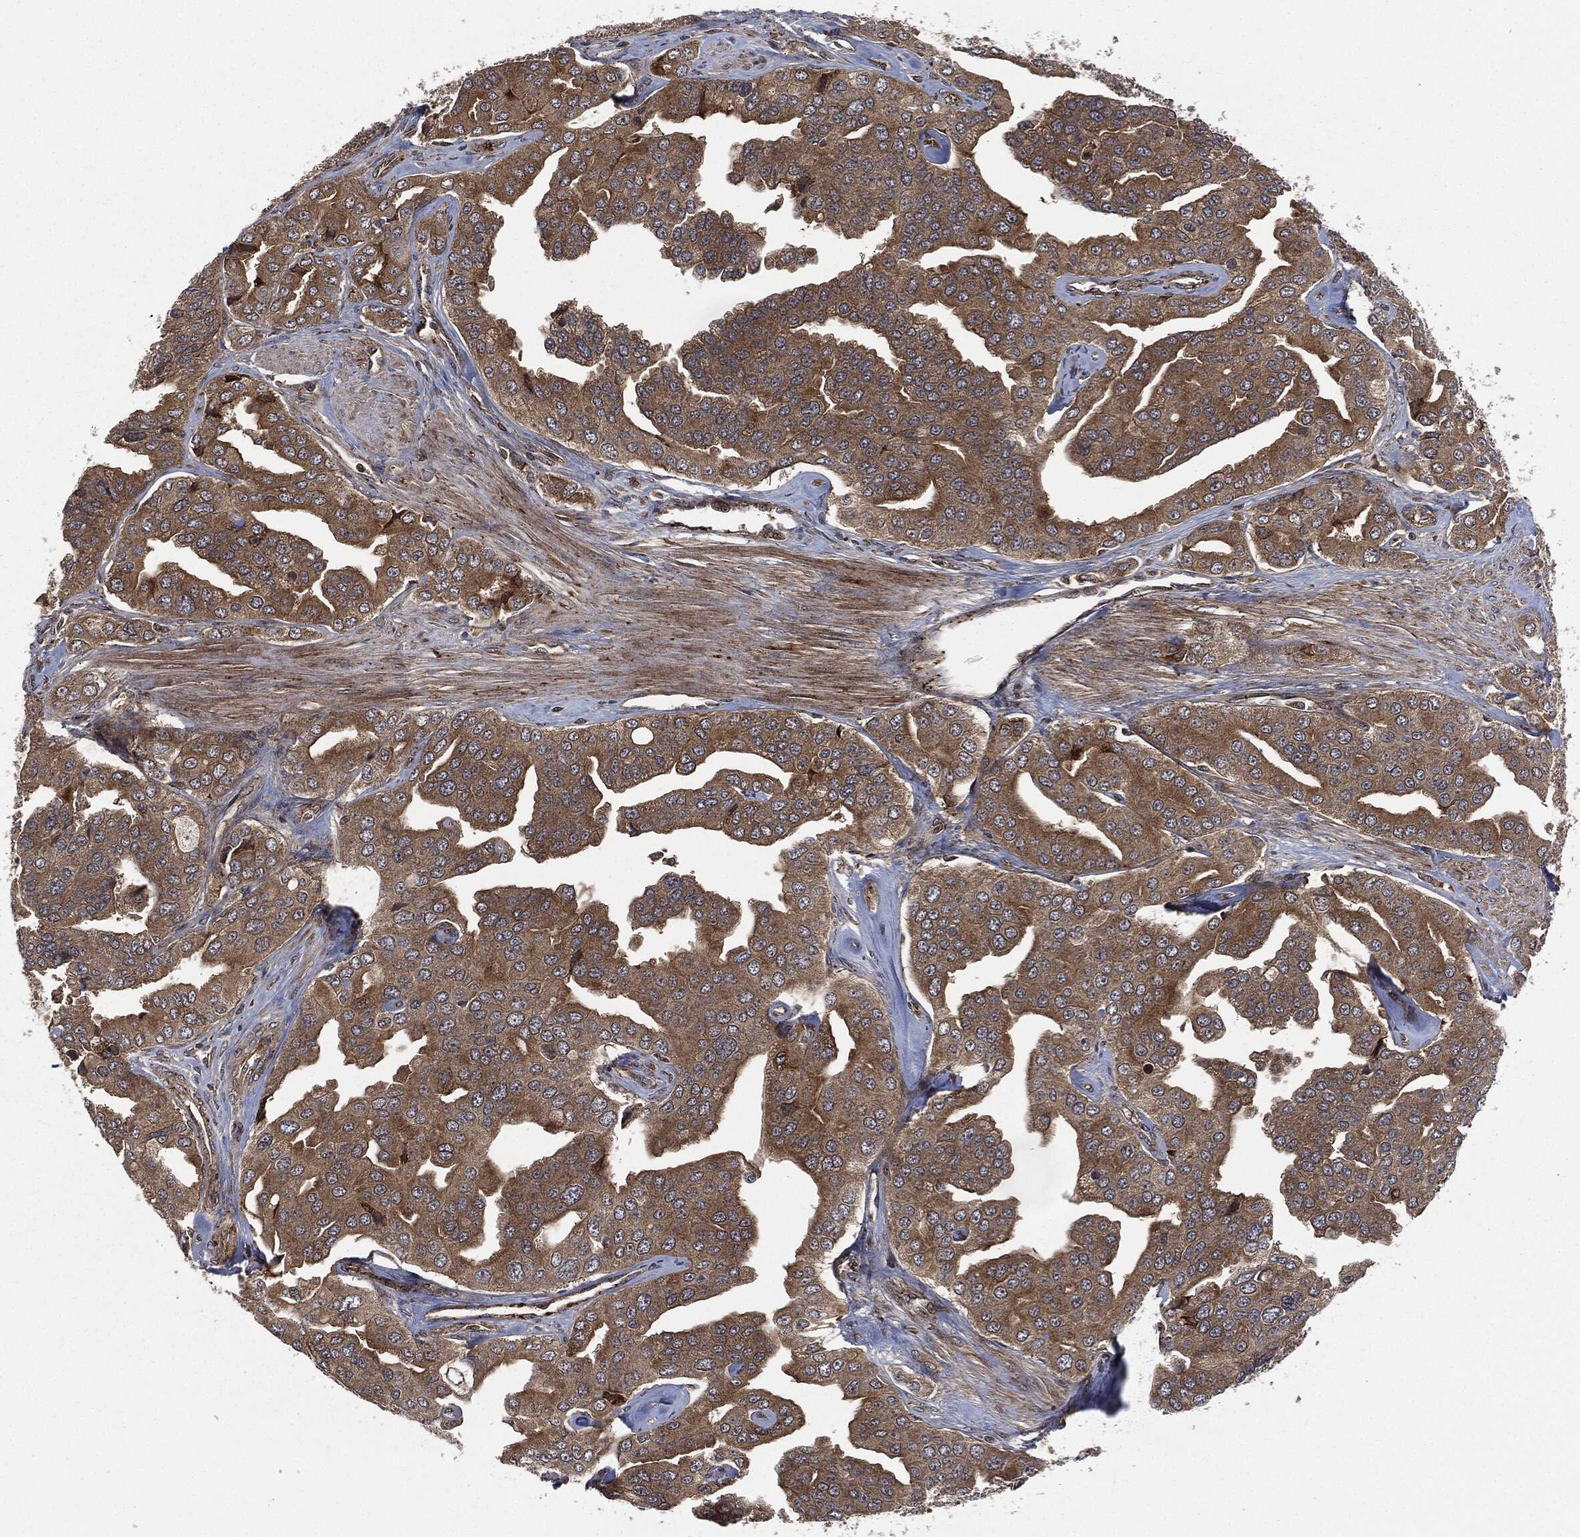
{"staining": {"intensity": "moderate", "quantity": ">75%", "location": "cytoplasmic/membranous"}, "tissue": "prostate cancer", "cell_type": "Tumor cells", "image_type": "cancer", "snomed": [{"axis": "morphology", "description": "Adenocarcinoma, NOS"}, {"axis": "topography", "description": "Prostate and seminal vesicle, NOS"}, {"axis": "topography", "description": "Prostate"}], "caption": "Prostate cancer (adenocarcinoma) stained for a protein shows moderate cytoplasmic/membranous positivity in tumor cells. (Stains: DAB in brown, nuclei in blue, Microscopy: brightfield microscopy at high magnification).", "gene": "HRAS", "patient": {"sex": "male", "age": 69}}